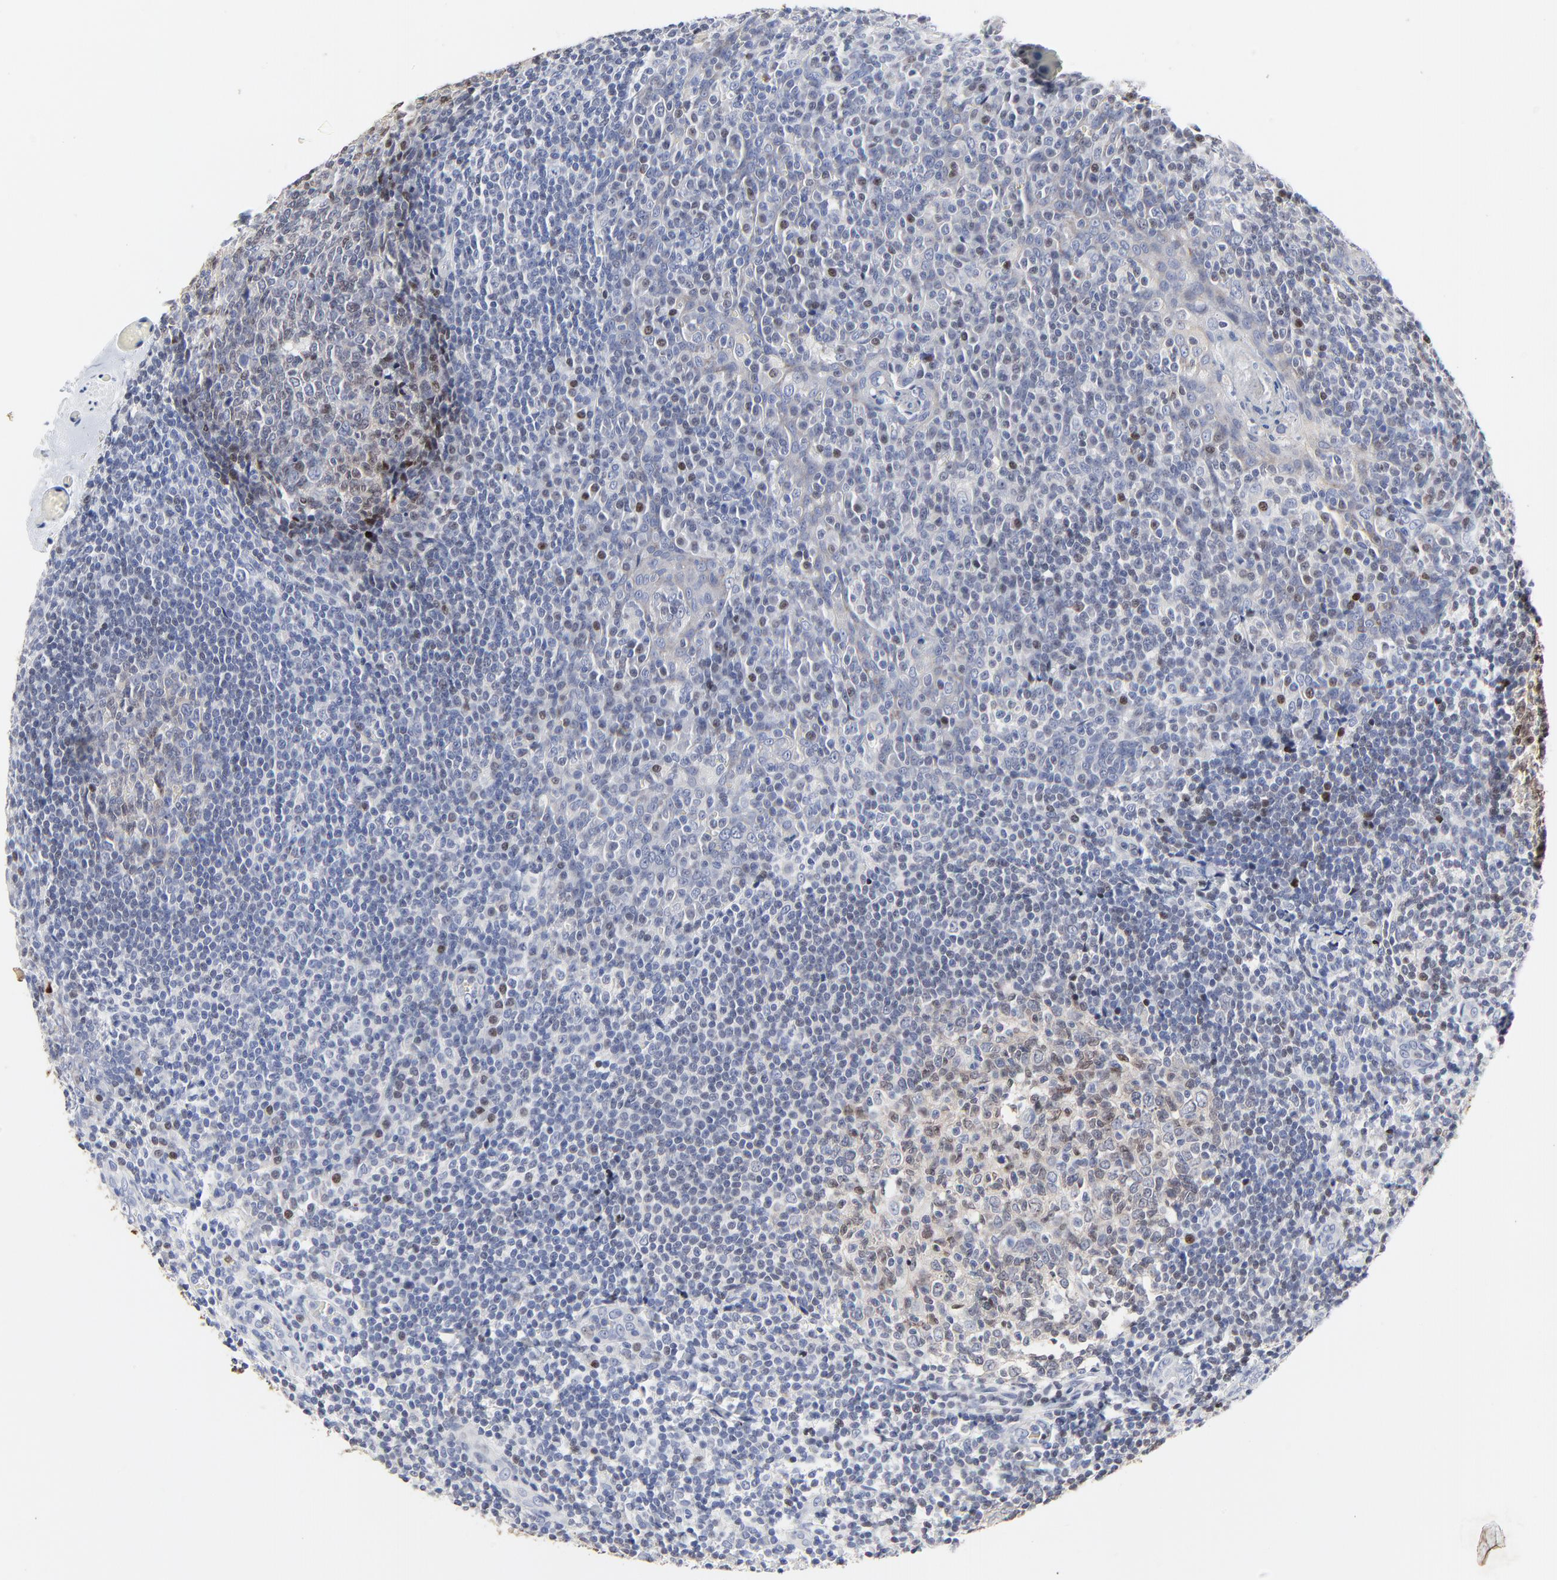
{"staining": {"intensity": "moderate", "quantity": "25%-75%", "location": "nuclear"}, "tissue": "tonsil", "cell_type": "Germinal center cells", "image_type": "normal", "snomed": [{"axis": "morphology", "description": "Normal tissue, NOS"}, {"axis": "topography", "description": "Tonsil"}], "caption": "Immunohistochemical staining of benign human tonsil exhibits moderate nuclear protein staining in about 25%-75% of germinal center cells.", "gene": "LNX1", "patient": {"sex": "male", "age": 31}}